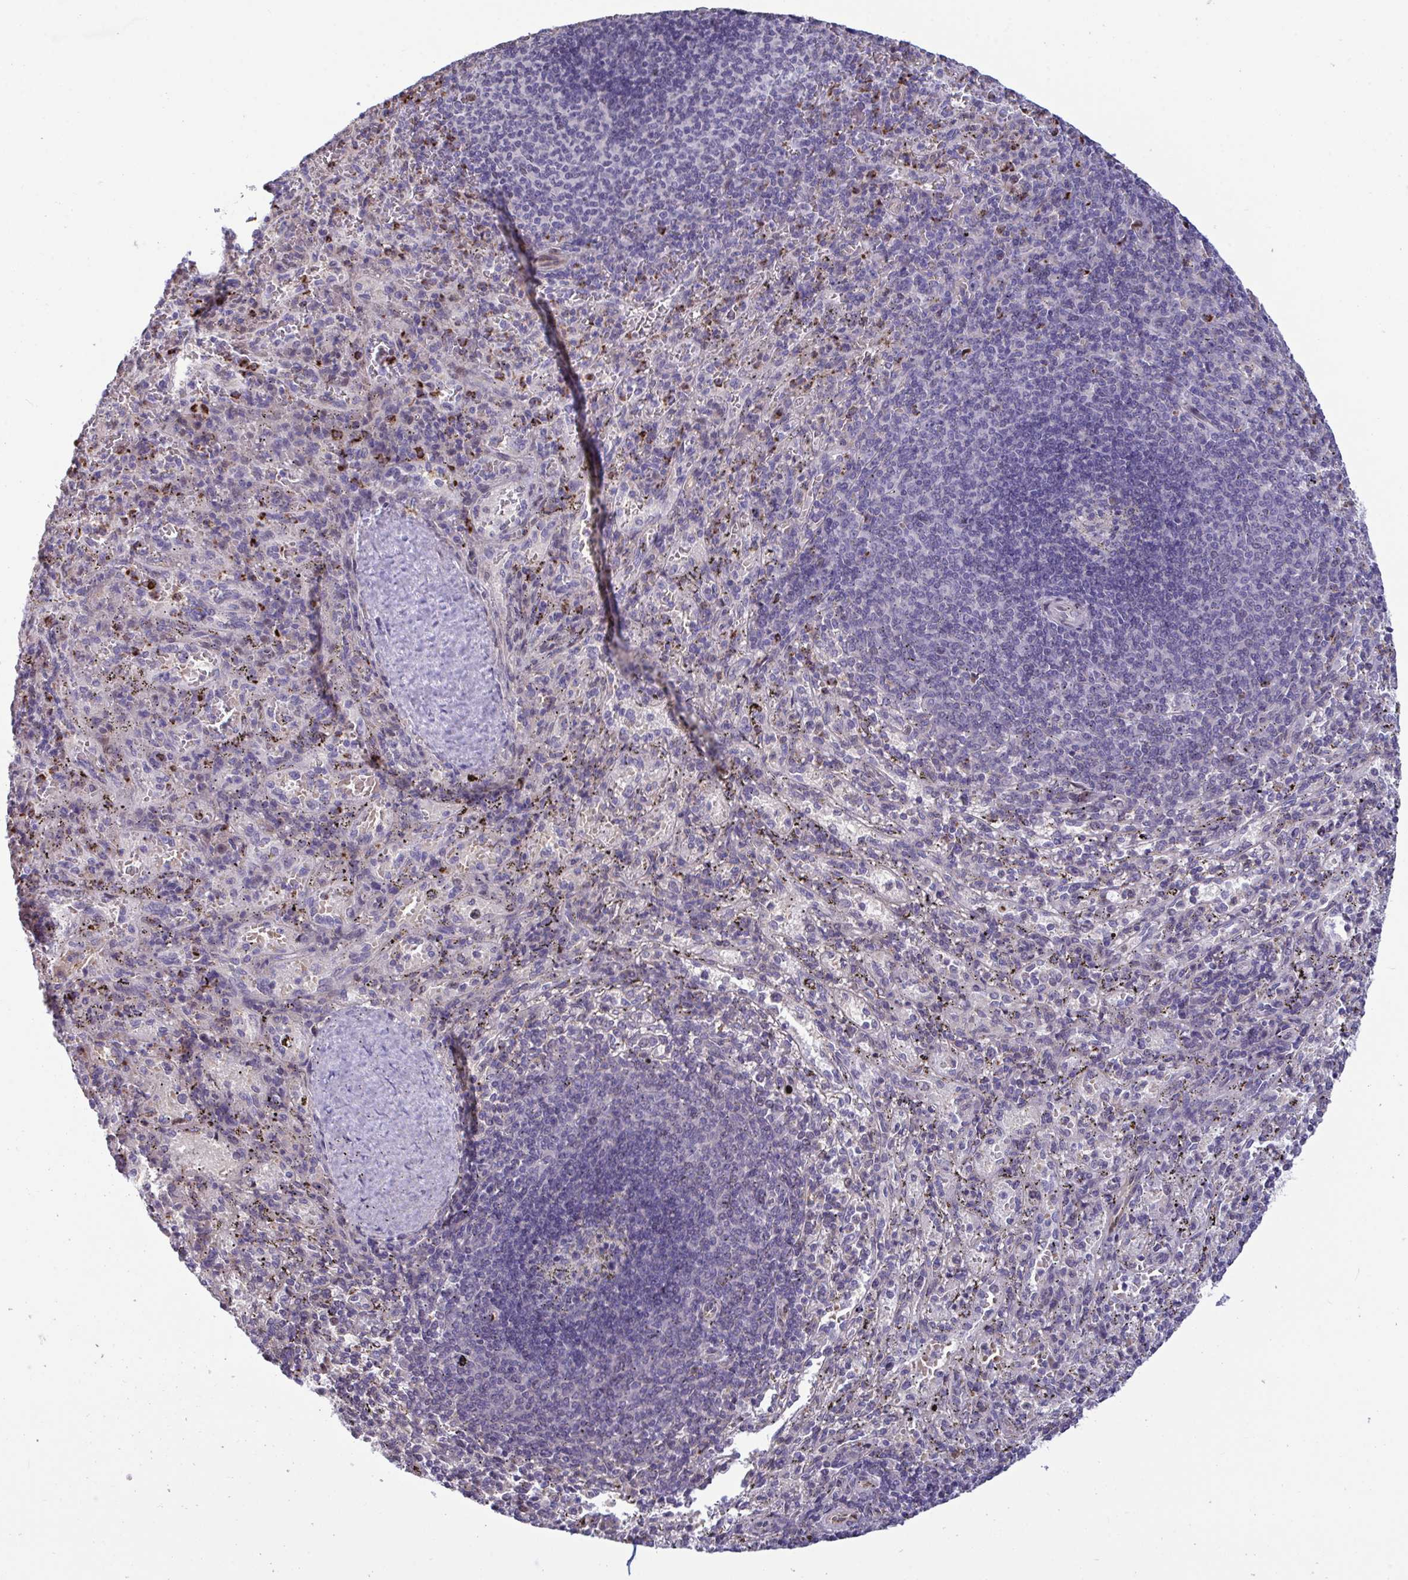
{"staining": {"intensity": "moderate", "quantity": "<25%", "location": "nuclear"}, "tissue": "spleen", "cell_type": "Cells in red pulp", "image_type": "normal", "snomed": [{"axis": "morphology", "description": "Normal tissue, NOS"}, {"axis": "topography", "description": "Spleen"}], "caption": "Immunohistochemical staining of benign human spleen exhibits moderate nuclear protein staining in approximately <25% of cells in red pulp. The staining was performed using DAB (3,3'-diaminobenzidine) to visualize the protein expression in brown, while the nuclei were stained in blue with hematoxylin (Magnification: 20x).", "gene": "PELI1", "patient": {"sex": "male", "age": 57}}